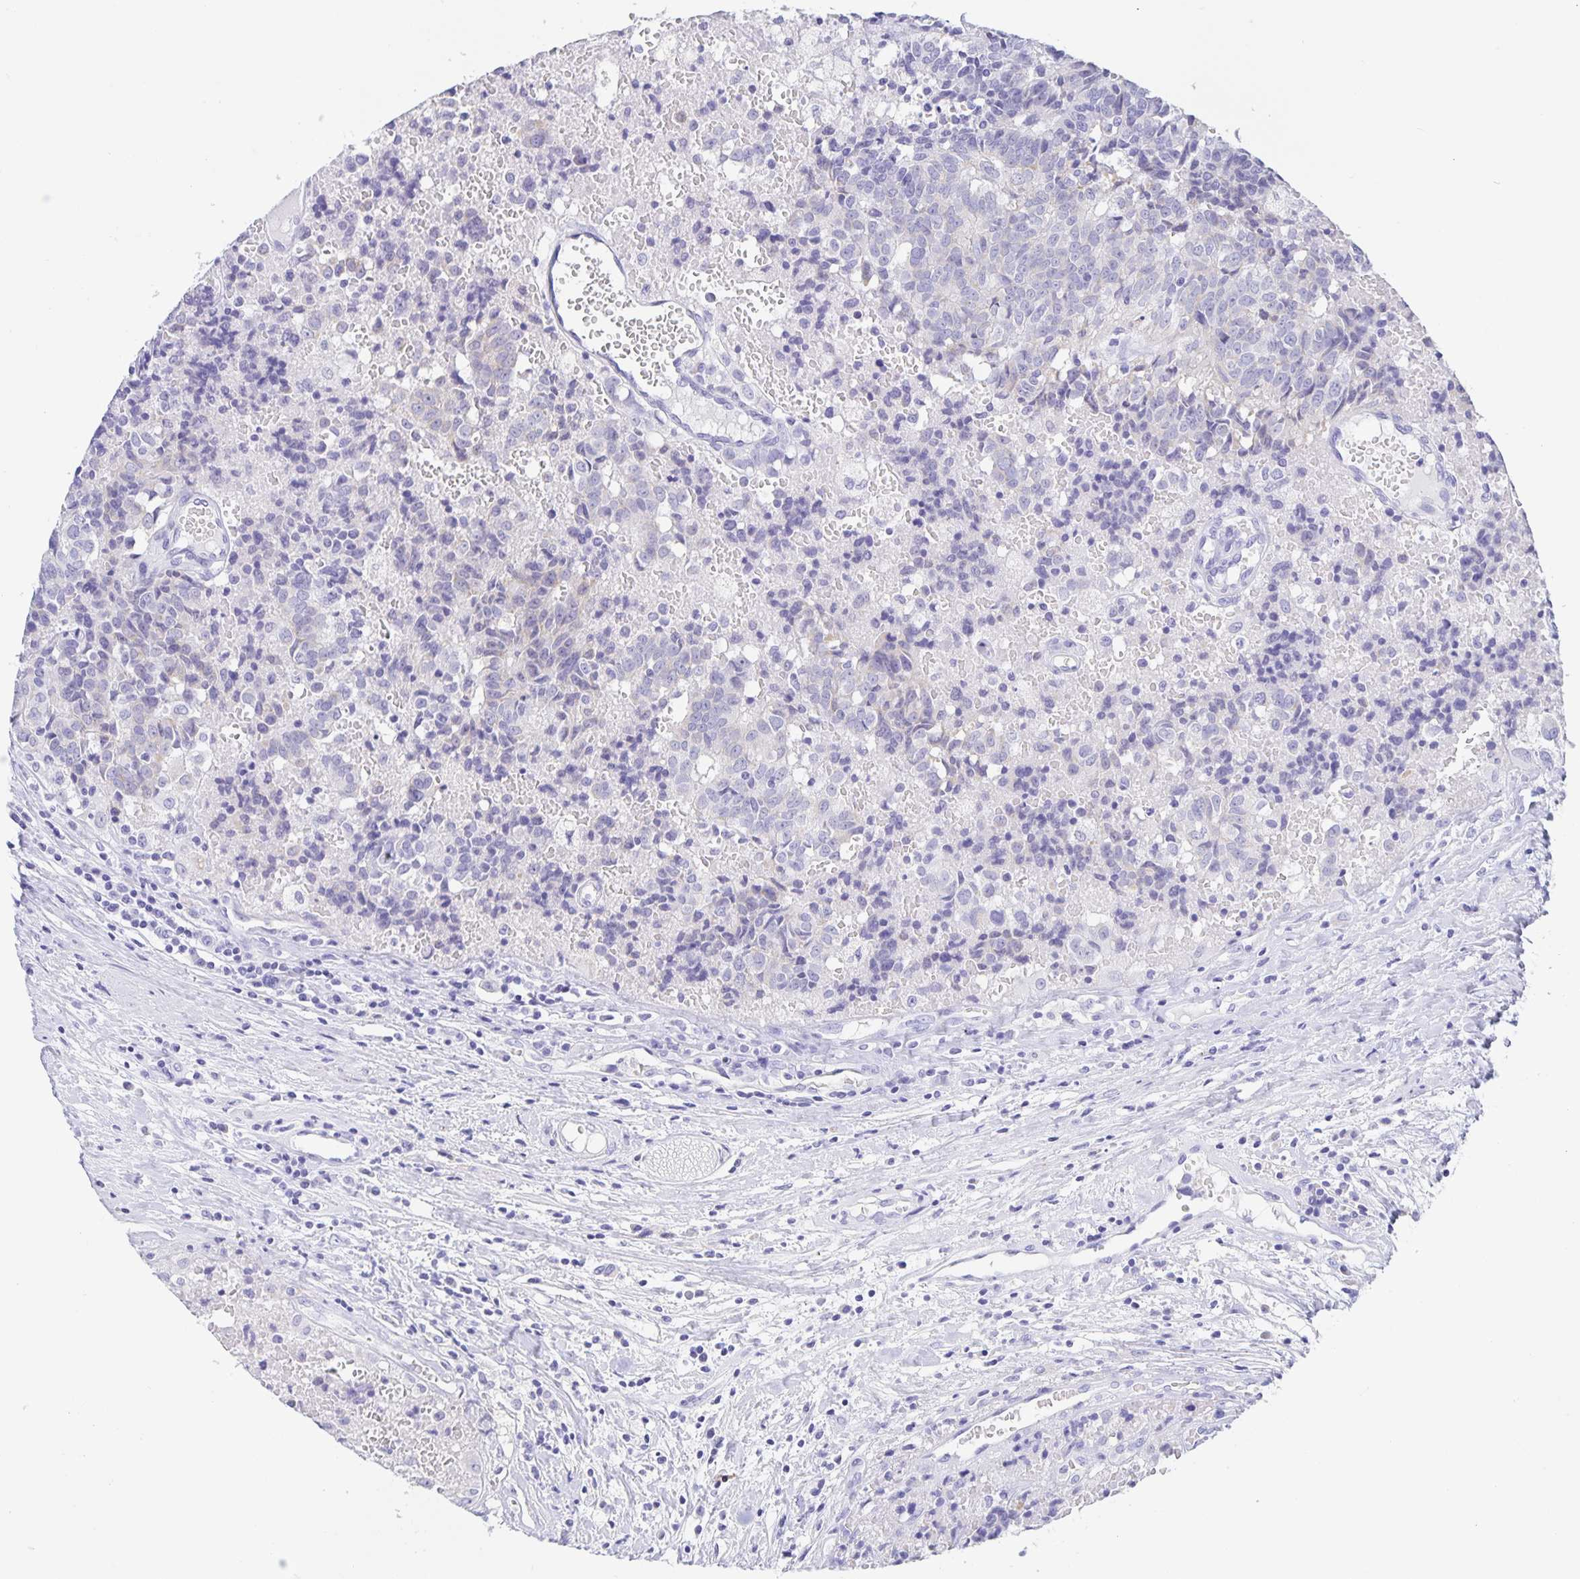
{"staining": {"intensity": "negative", "quantity": "none", "location": "none"}, "tissue": "prostate cancer", "cell_type": "Tumor cells", "image_type": "cancer", "snomed": [{"axis": "morphology", "description": "Adenocarcinoma, High grade"}, {"axis": "topography", "description": "Prostate and seminal vesicle, NOS"}], "caption": "Protein analysis of prostate cancer shows no significant staining in tumor cells. The staining was performed using DAB (3,3'-diaminobenzidine) to visualize the protein expression in brown, while the nuclei were stained in blue with hematoxylin (Magnification: 20x).", "gene": "DMBT1", "patient": {"sex": "male", "age": 60}}